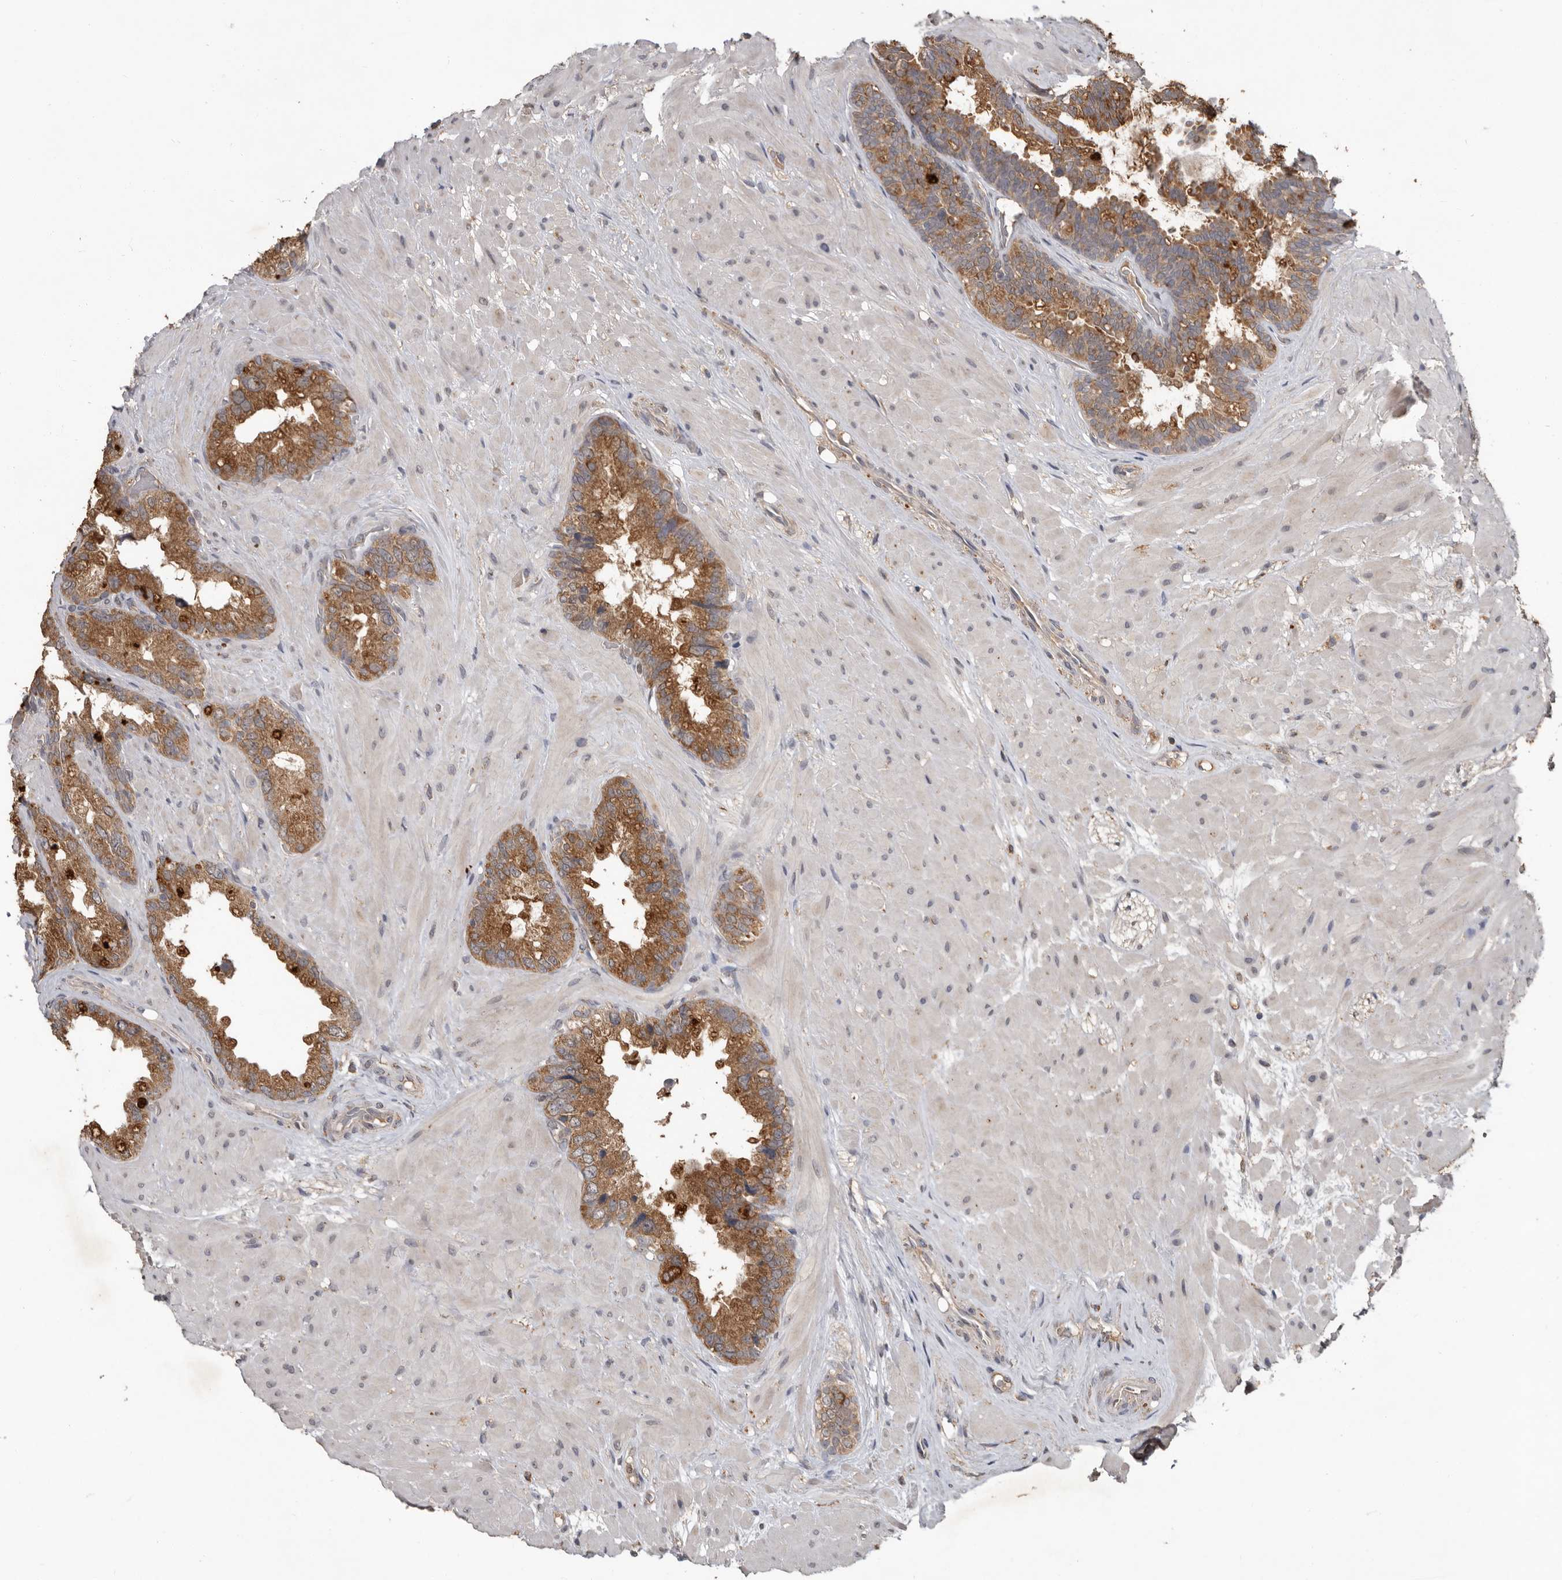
{"staining": {"intensity": "moderate", "quantity": ">75%", "location": "cytoplasmic/membranous"}, "tissue": "seminal vesicle", "cell_type": "Glandular cells", "image_type": "normal", "snomed": [{"axis": "morphology", "description": "Normal tissue, NOS"}, {"axis": "topography", "description": "Seminal veicle"}], "caption": "The immunohistochemical stain labels moderate cytoplasmic/membranous staining in glandular cells of unremarkable seminal vesicle.", "gene": "MTF1", "patient": {"sex": "male", "age": 80}}